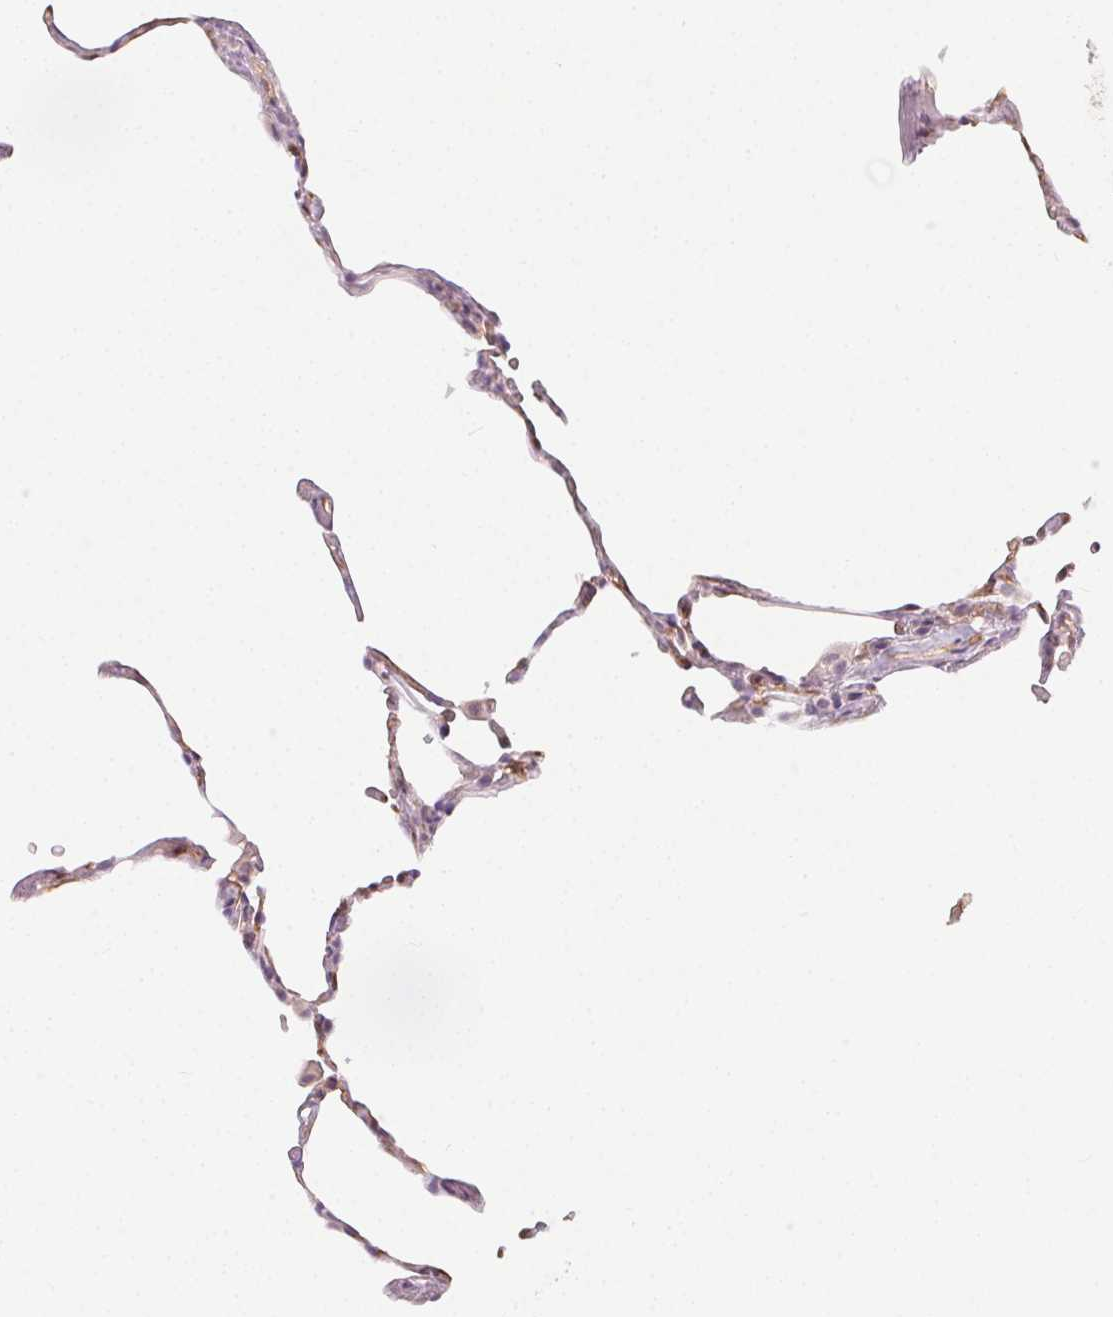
{"staining": {"intensity": "moderate", "quantity": "25%-75%", "location": "cytoplasmic/membranous"}, "tissue": "lung", "cell_type": "Alveolar cells", "image_type": "normal", "snomed": [{"axis": "morphology", "description": "Normal tissue, NOS"}, {"axis": "topography", "description": "Lung"}], "caption": "Alveolar cells exhibit medium levels of moderate cytoplasmic/membranous expression in approximately 25%-75% of cells in benign lung. The staining was performed using DAB (3,3'-diaminobenzidine) to visualize the protein expression in brown, while the nuclei were stained in blue with hematoxylin (Magnification: 20x).", "gene": "PODXL", "patient": {"sex": "female", "age": 57}}